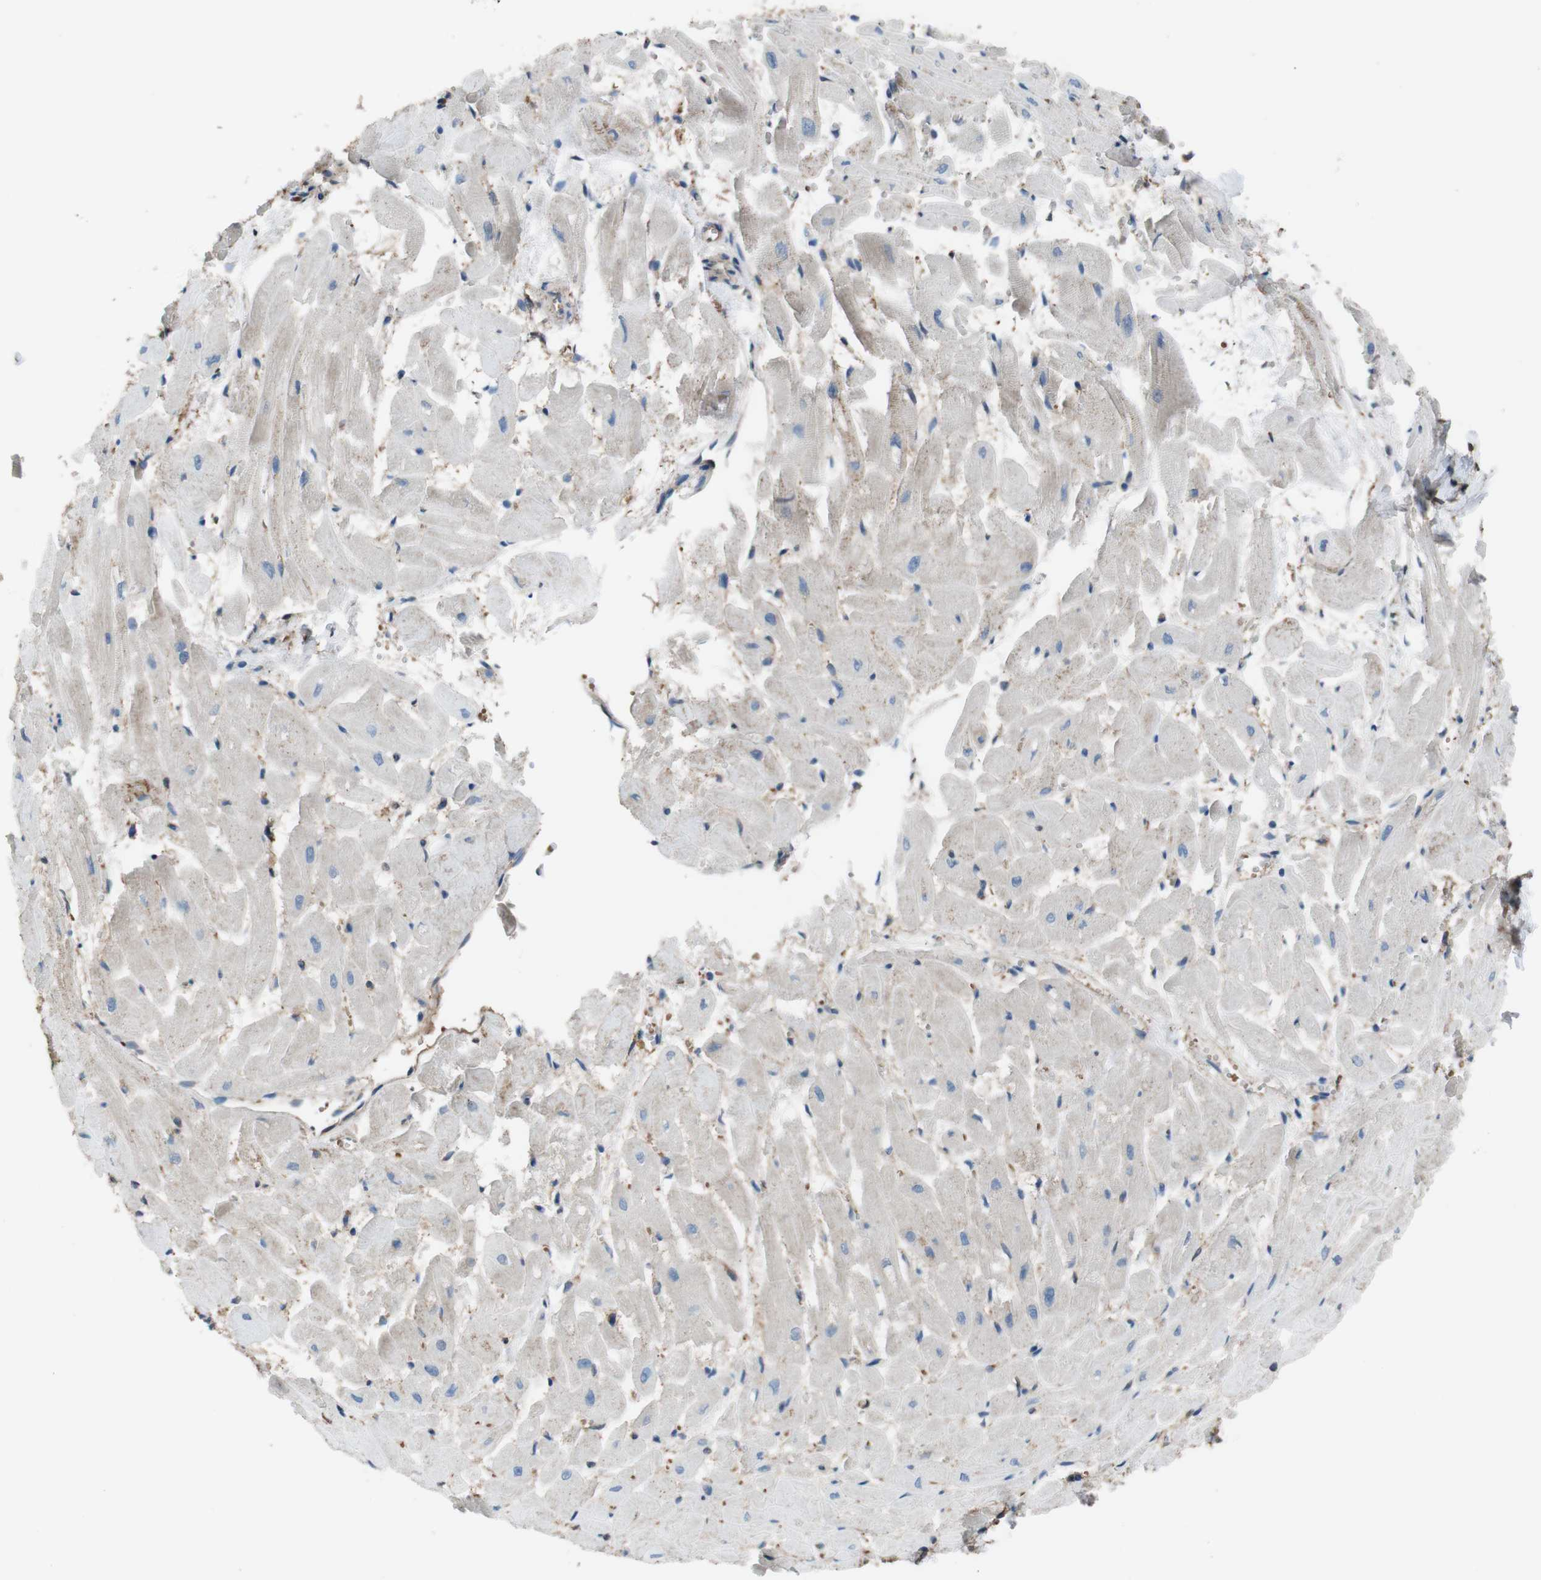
{"staining": {"intensity": "negative", "quantity": "none", "location": "none"}, "tissue": "heart muscle", "cell_type": "Cardiomyocytes", "image_type": "normal", "snomed": [{"axis": "morphology", "description": "Normal tissue, NOS"}, {"axis": "topography", "description": "Heart"}], "caption": "Immunohistochemistry photomicrograph of normal human heart muscle stained for a protein (brown), which displays no expression in cardiomyocytes.", "gene": "ATP2B1", "patient": {"sex": "female", "age": 19}}